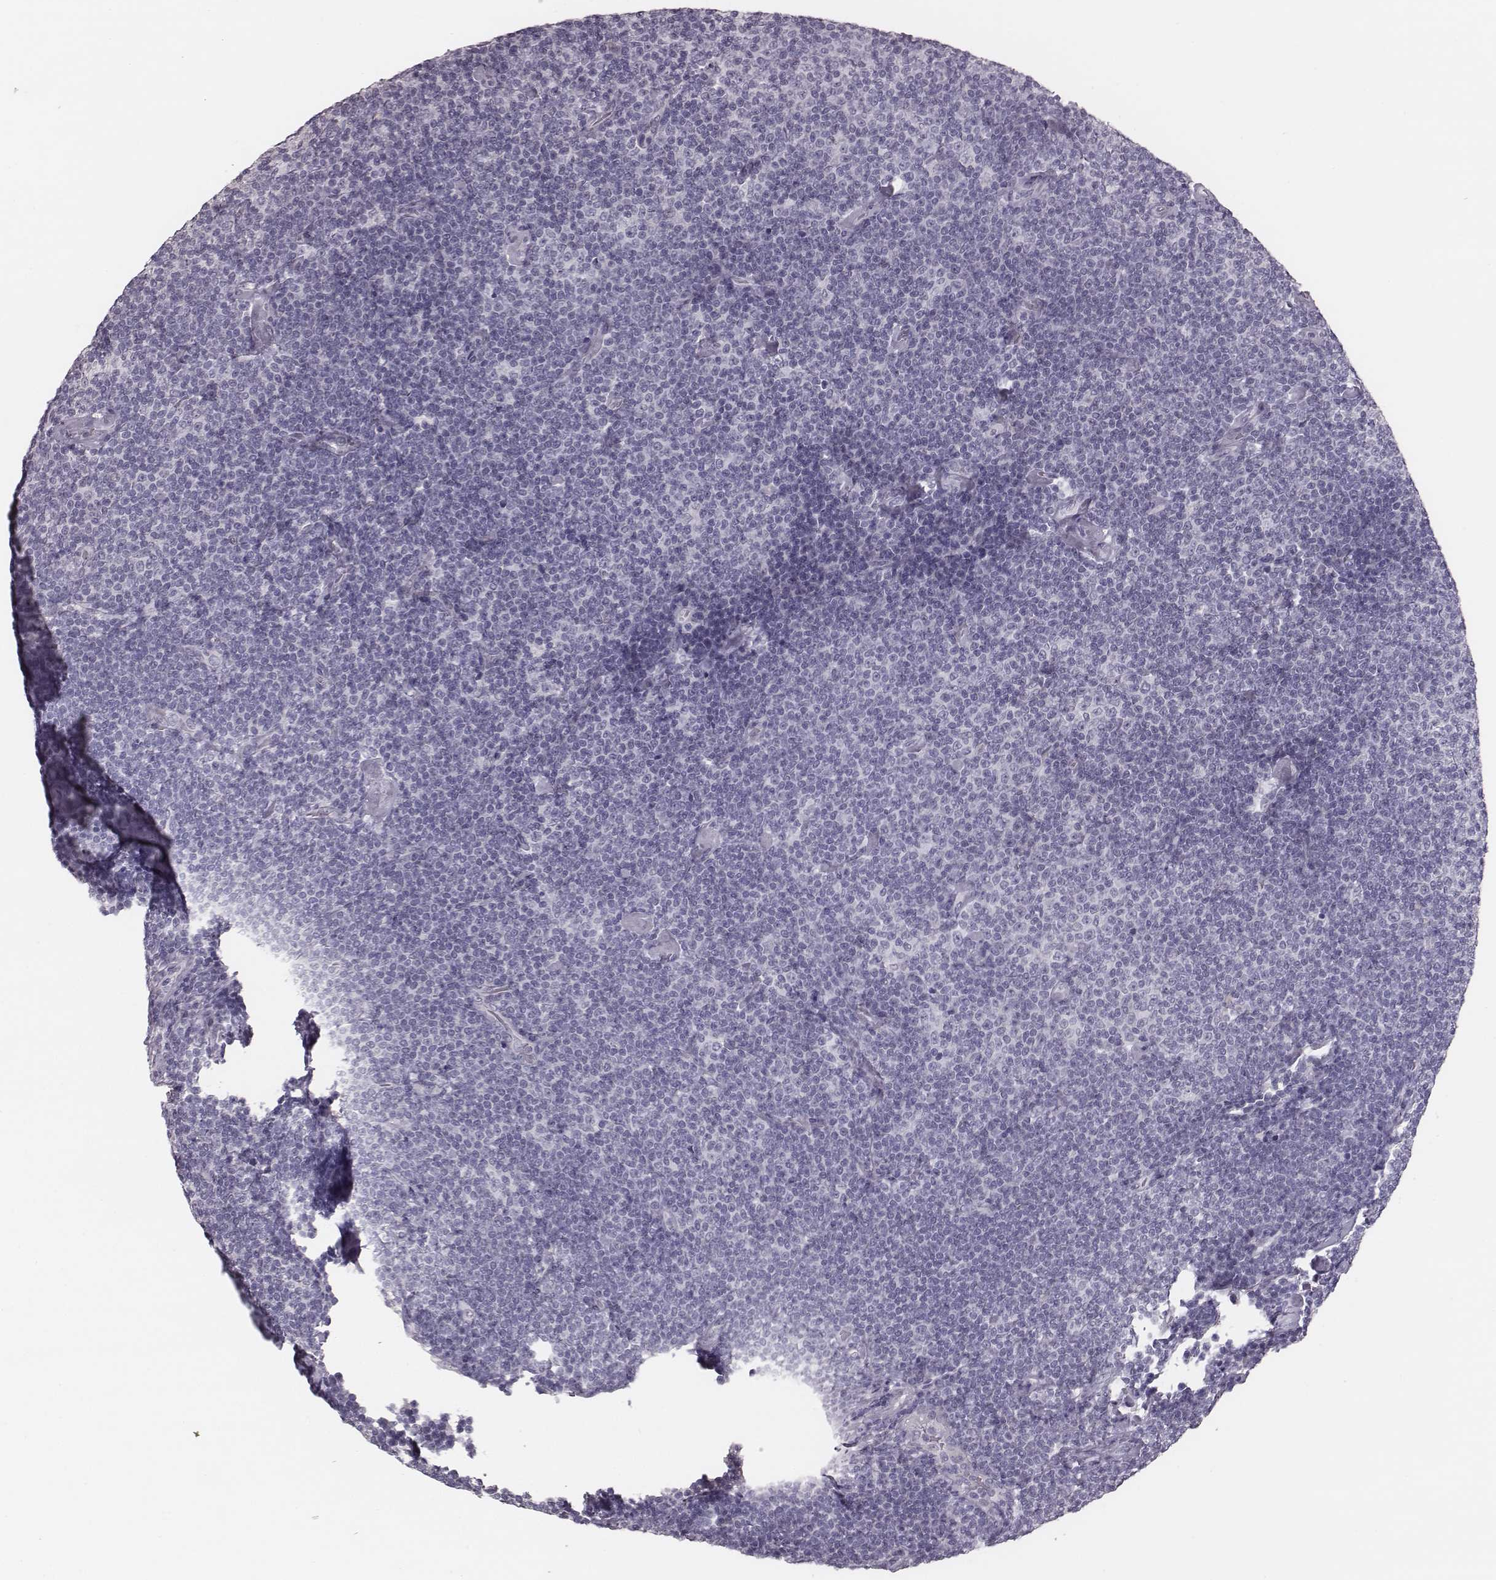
{"staining": {"intensity": "negative", "quantity": "none", "location": "none"}, "tissue": "lymphoma", "cell_type": "Tumor cells", "image_type": "cancer", "snomed": [{"axis": "morphology", "description": "Malignant lymphoma, non-Hodgkin's type, Low grade"}, {"axis": "topography", "description": "Lymph node"}], "caption": "High magnification brightfield microscopy of lymphoma stained with DAB (3,3'-diaminobenzidine) (brown) and counterstained with hematoxylin (blue): tumor cells show no significant expression.", "gene": "CSHL1", "patient": {"sex": "male", "age": 81}}